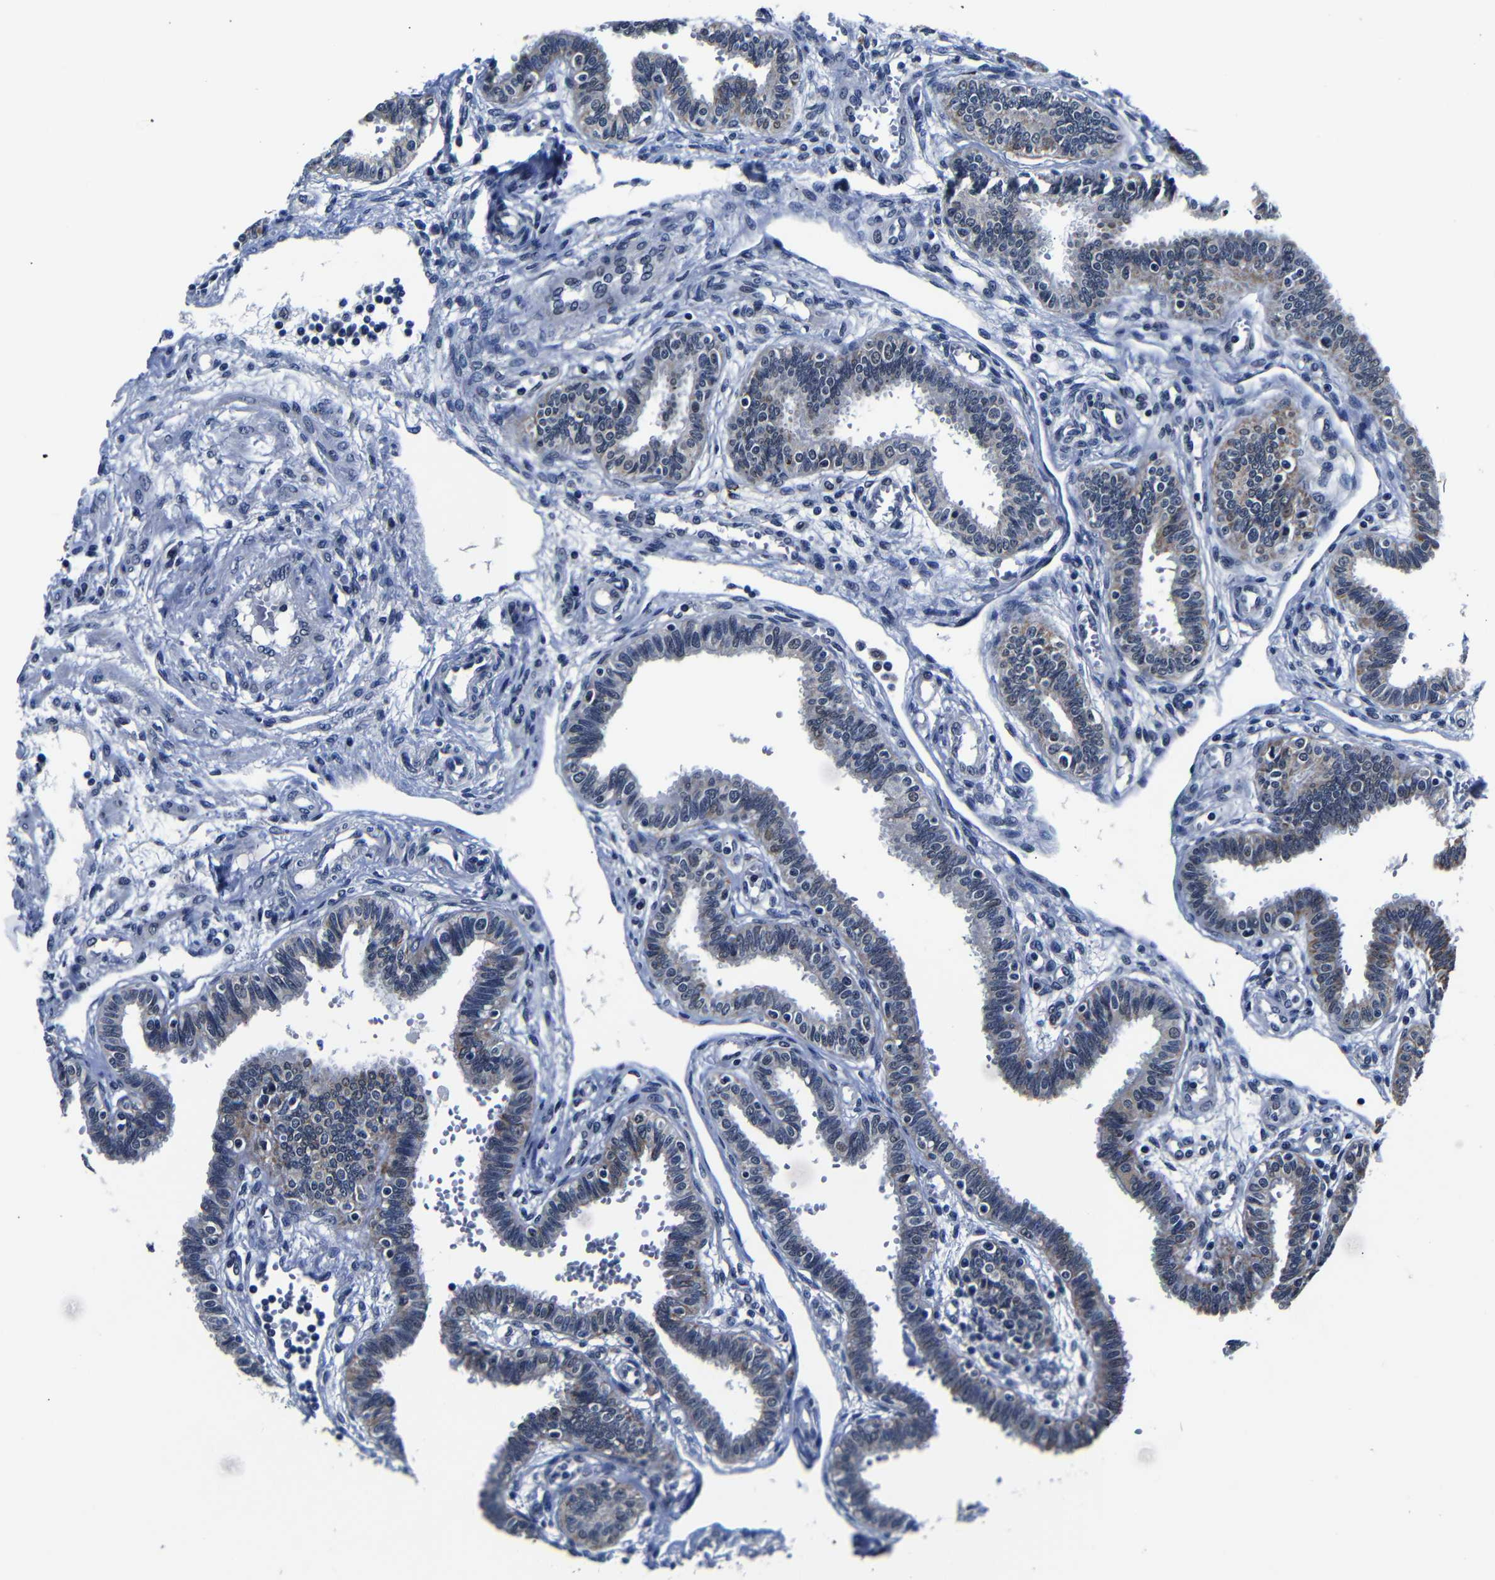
{"staining": {"intensity": "moderate", "quantity": "<25%", "location": "cytoplasmic/membranous"}, "tissue": "fallopian tube", "cell_type": "Glandular cells", "image_type": "normal", "snomed": [{"axis": "morphology", "description": "Normal tissue, NOS"}, {"axis": "topography", "description": "Fallopian tube"}], "caption": "Immunohistochemical staining of benign human fallopian tube demonstrates <25% levels of moderate cytoplasmic/membranous protein positivity in approximately <25% of glandular cells.", "gene": "DEPP1", "patient": {"sex": "female", "age": 32}}